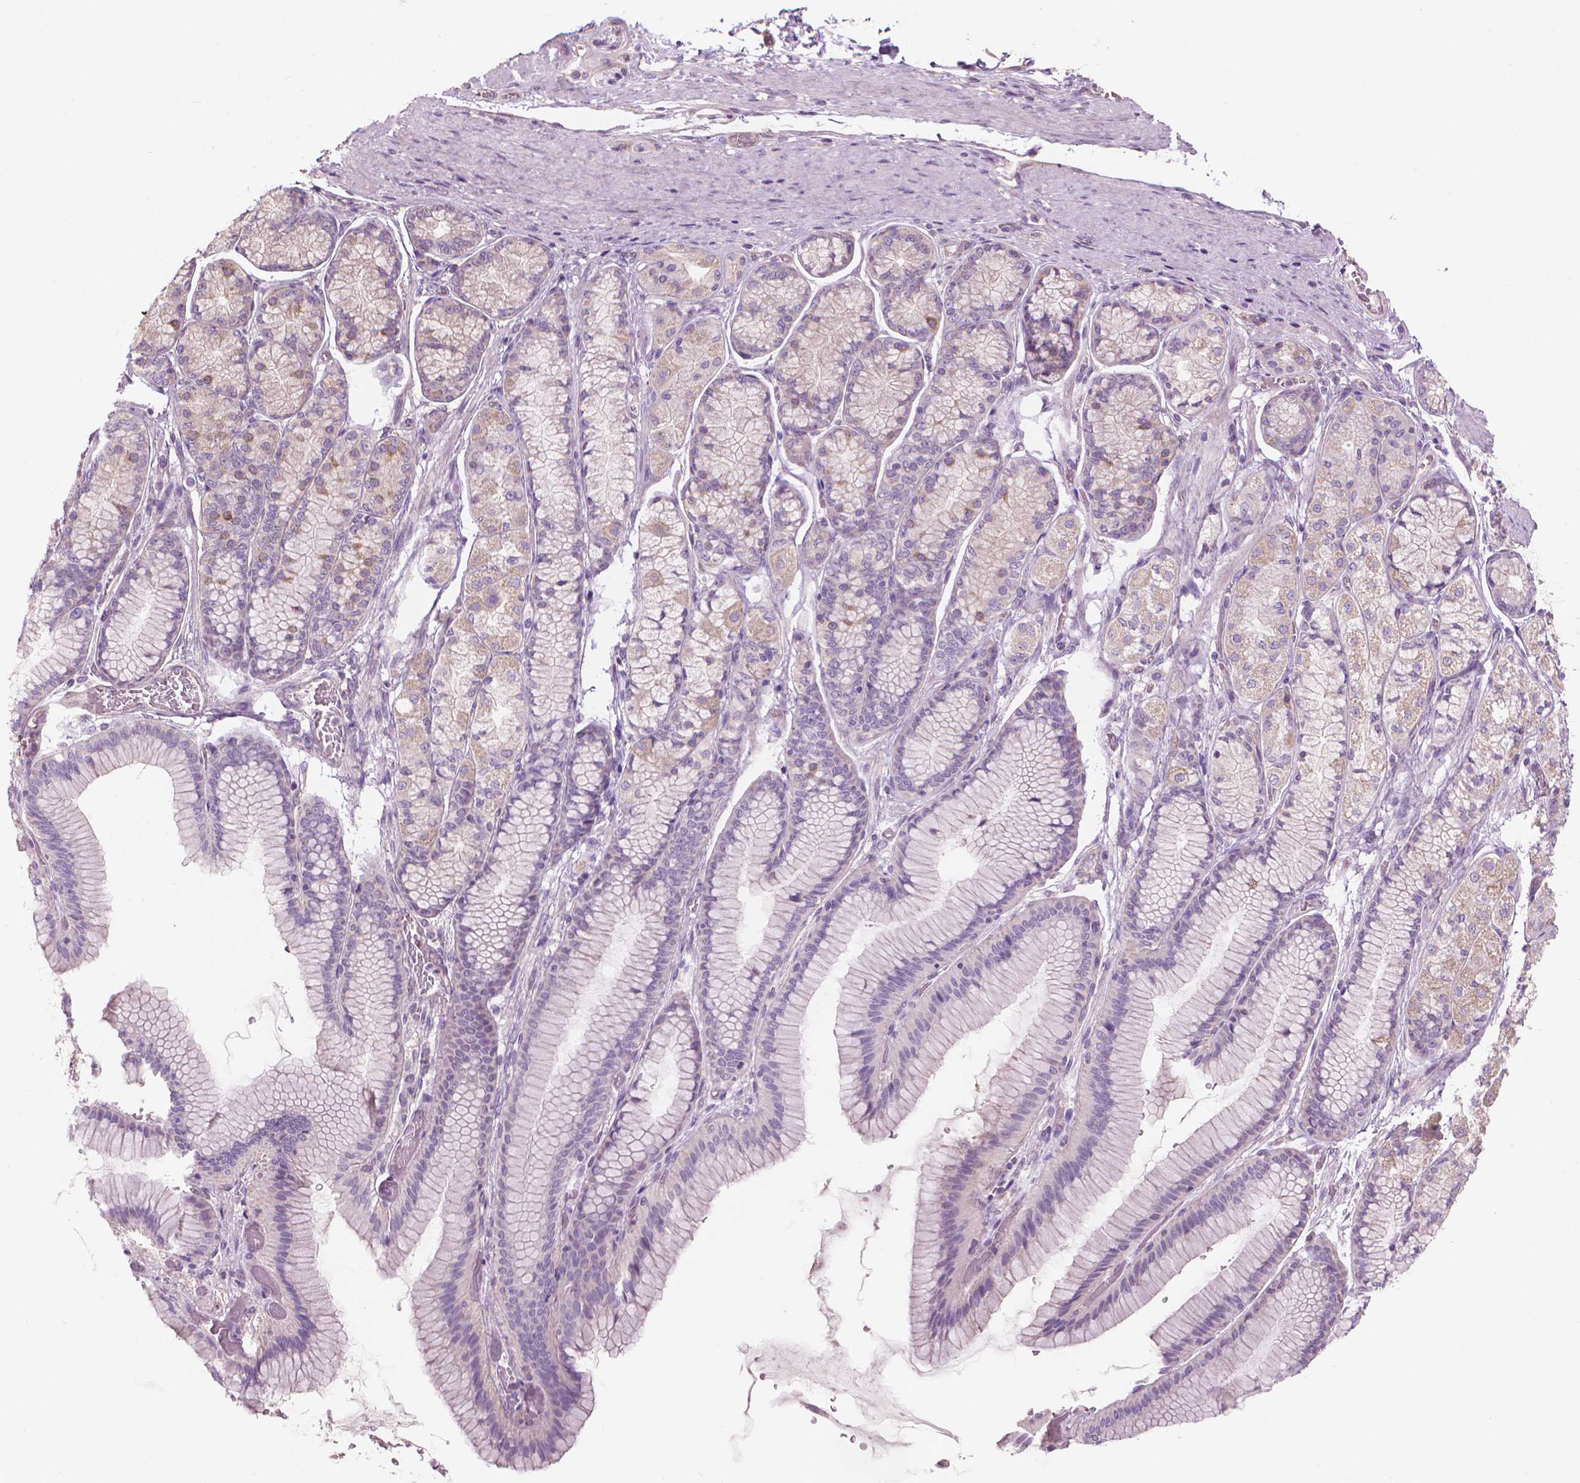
{"staining": {"intensity": "weak", "quantity": "25%-75%", "location": "cytoplasmic/membranous"}, "tissue": "stomach", "cell_type": "Glandular cells", "image_type": "normal", "snomed": [{"axis": "morphology", "description": "Normal tissue, NOS"}, {"axis": "morphology", "description": "Adenocarcinoma, NOS"}, {"axis": "morphology", "description": "Adenocarcinoma, High grade"}, {"axis": "topography", "description": "Stomach, upper"}, {"axis": "topography", "description": "Stomach"}], "caption": "This histopathology image exhibits IHC staining of normal human stomach, with low weak cytoplasmic/membranous staining in about 25%-75% of glandular cells.", "gene": "RIIAD1", "patient": {"sex": "female", "age": 65}}